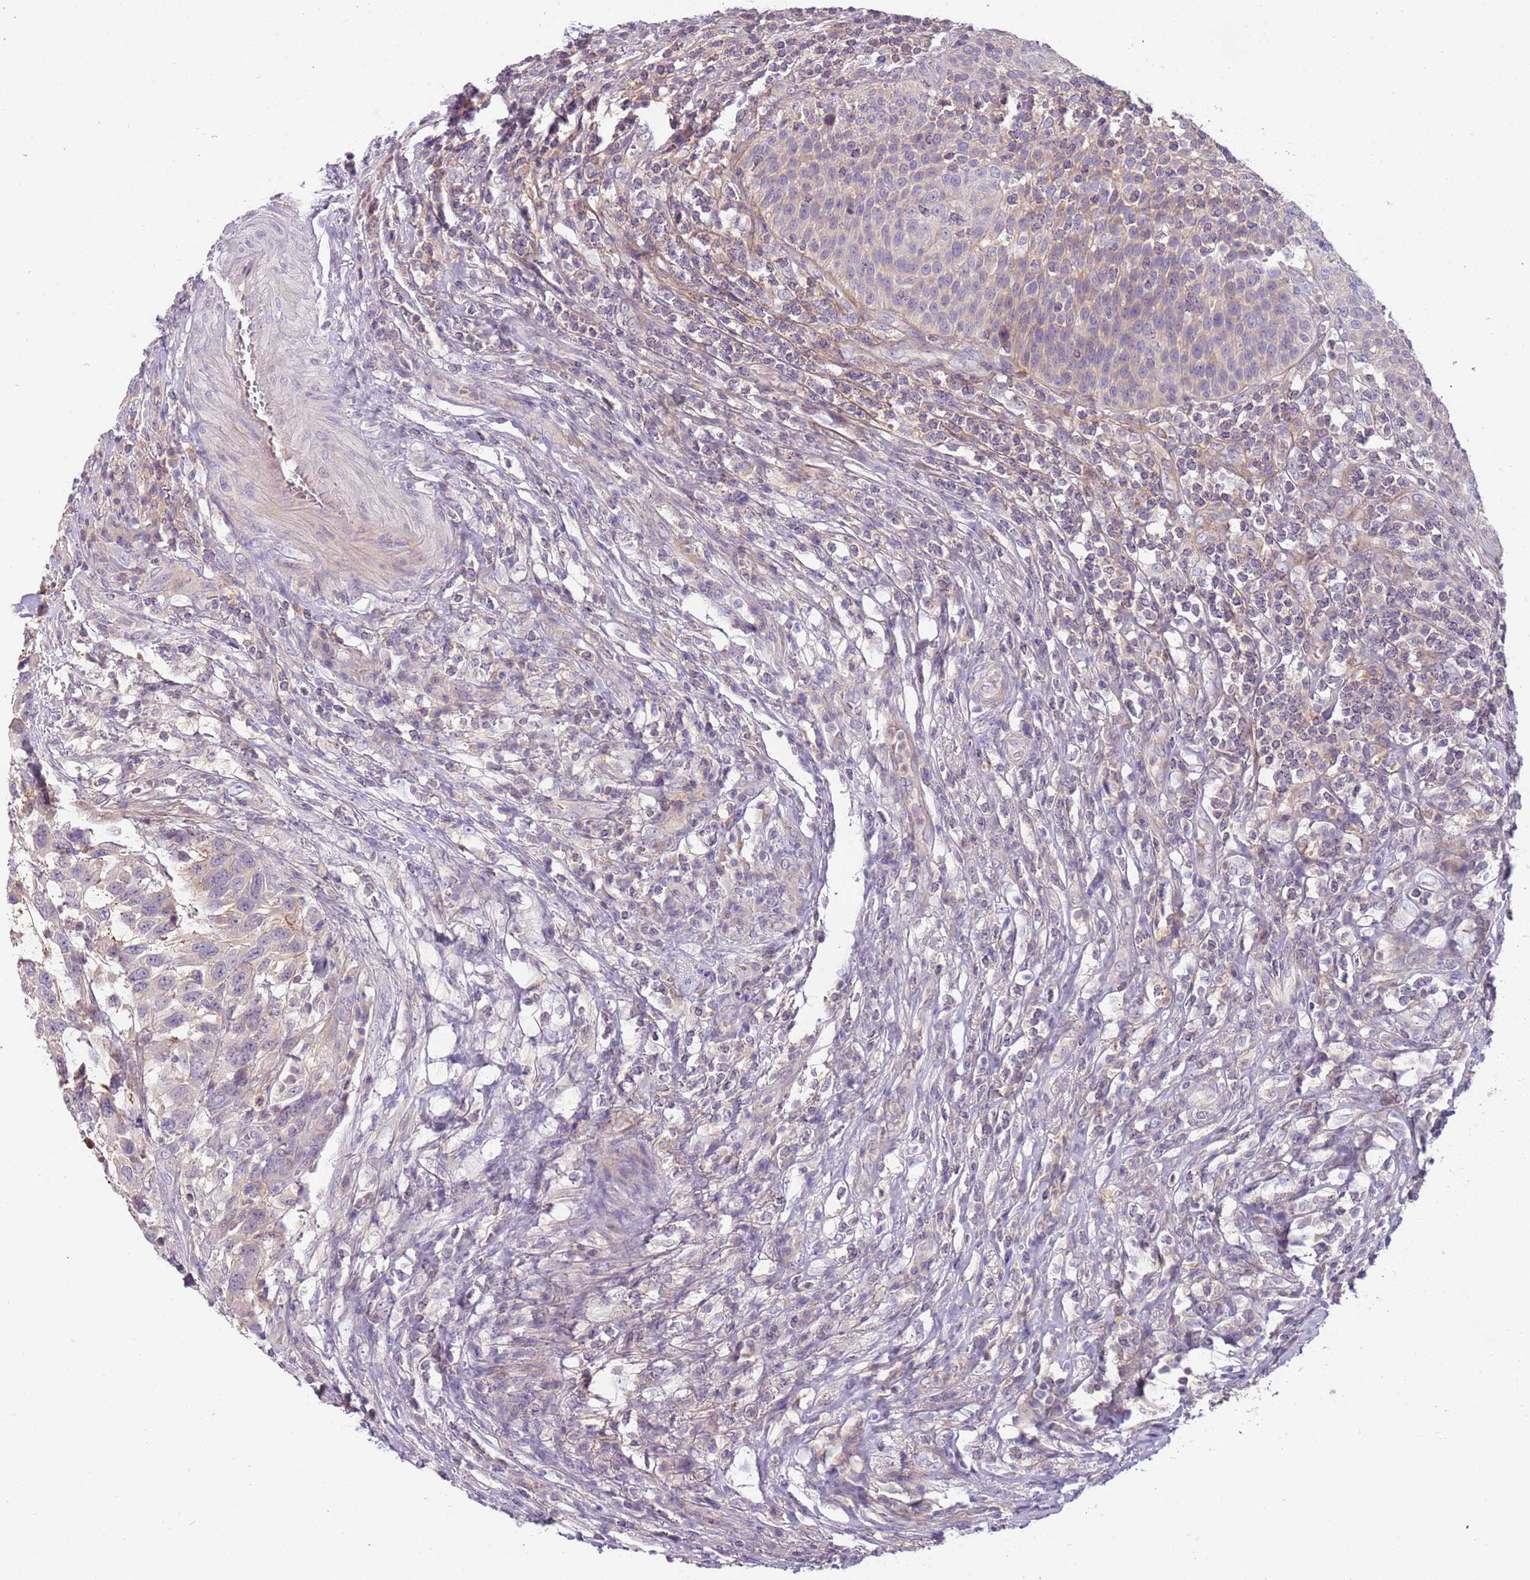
{"staining": {"intensity": "negative", "quantity": "none", "location": "none"}, "tissue": "urothelial cancer", "cell_type": "Tumor cells", "image_type": "cancer", "snomed": [{"axis": "morphology", "description": "Urothelial carcinoma, High grade"}, {"axis": "topography", "description": "Urinary bladder"}], "caption": "Protein analysis of urothelial cancer exhibits no significant positivity in tumor cells. The staining is performed using DAB brown chromogen with nuclei counter-stained in using hematoxylin.", "gene": "ARHGAP5", "patient": {"sex": "female", "age": 70}}